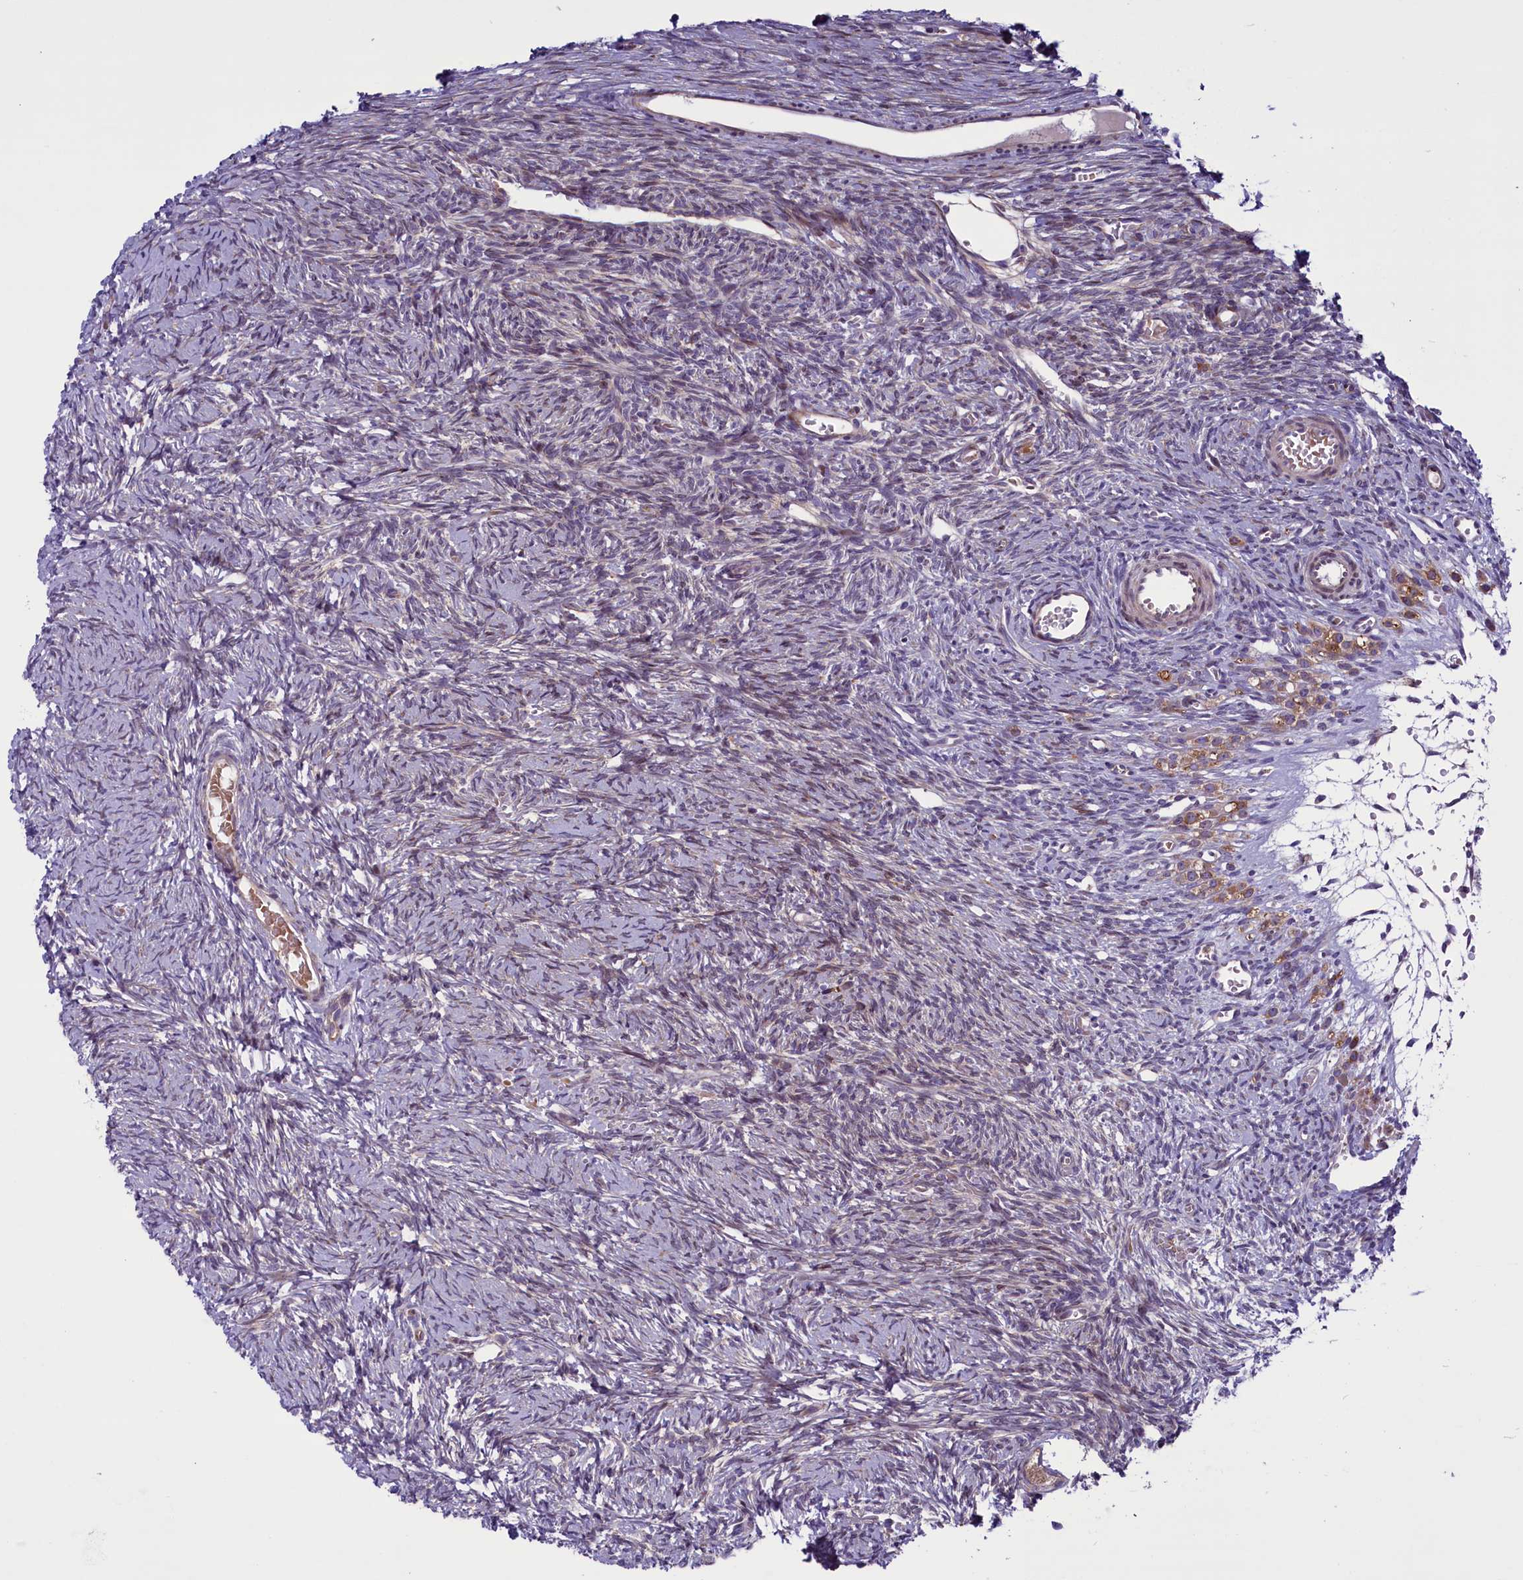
{"staining": {"intensity": "weak", "quantity": "25%-75%", "location": "cytoplasmic/membranous"}, "tissue": "ovary", "cell_type": "Follicle cells", "image_type": "normal", "snomed": [{"axis": "morphology", "description": "Normal tissue, NOS"}, {"axis": "topography", "description": "Ovary"}], "caption": "Protein staining by immunohistochemistry (IHC) reveals weak cytoplasmic/membranous expression in about 25%-75% of follicle cells in benign ovary. (DAB (3,3'-diaminobenzidine) IHC with brightfield microscopy, high magnification).", "gene": "MIEF2", "patient": {"sex": "female", "age": 39}}